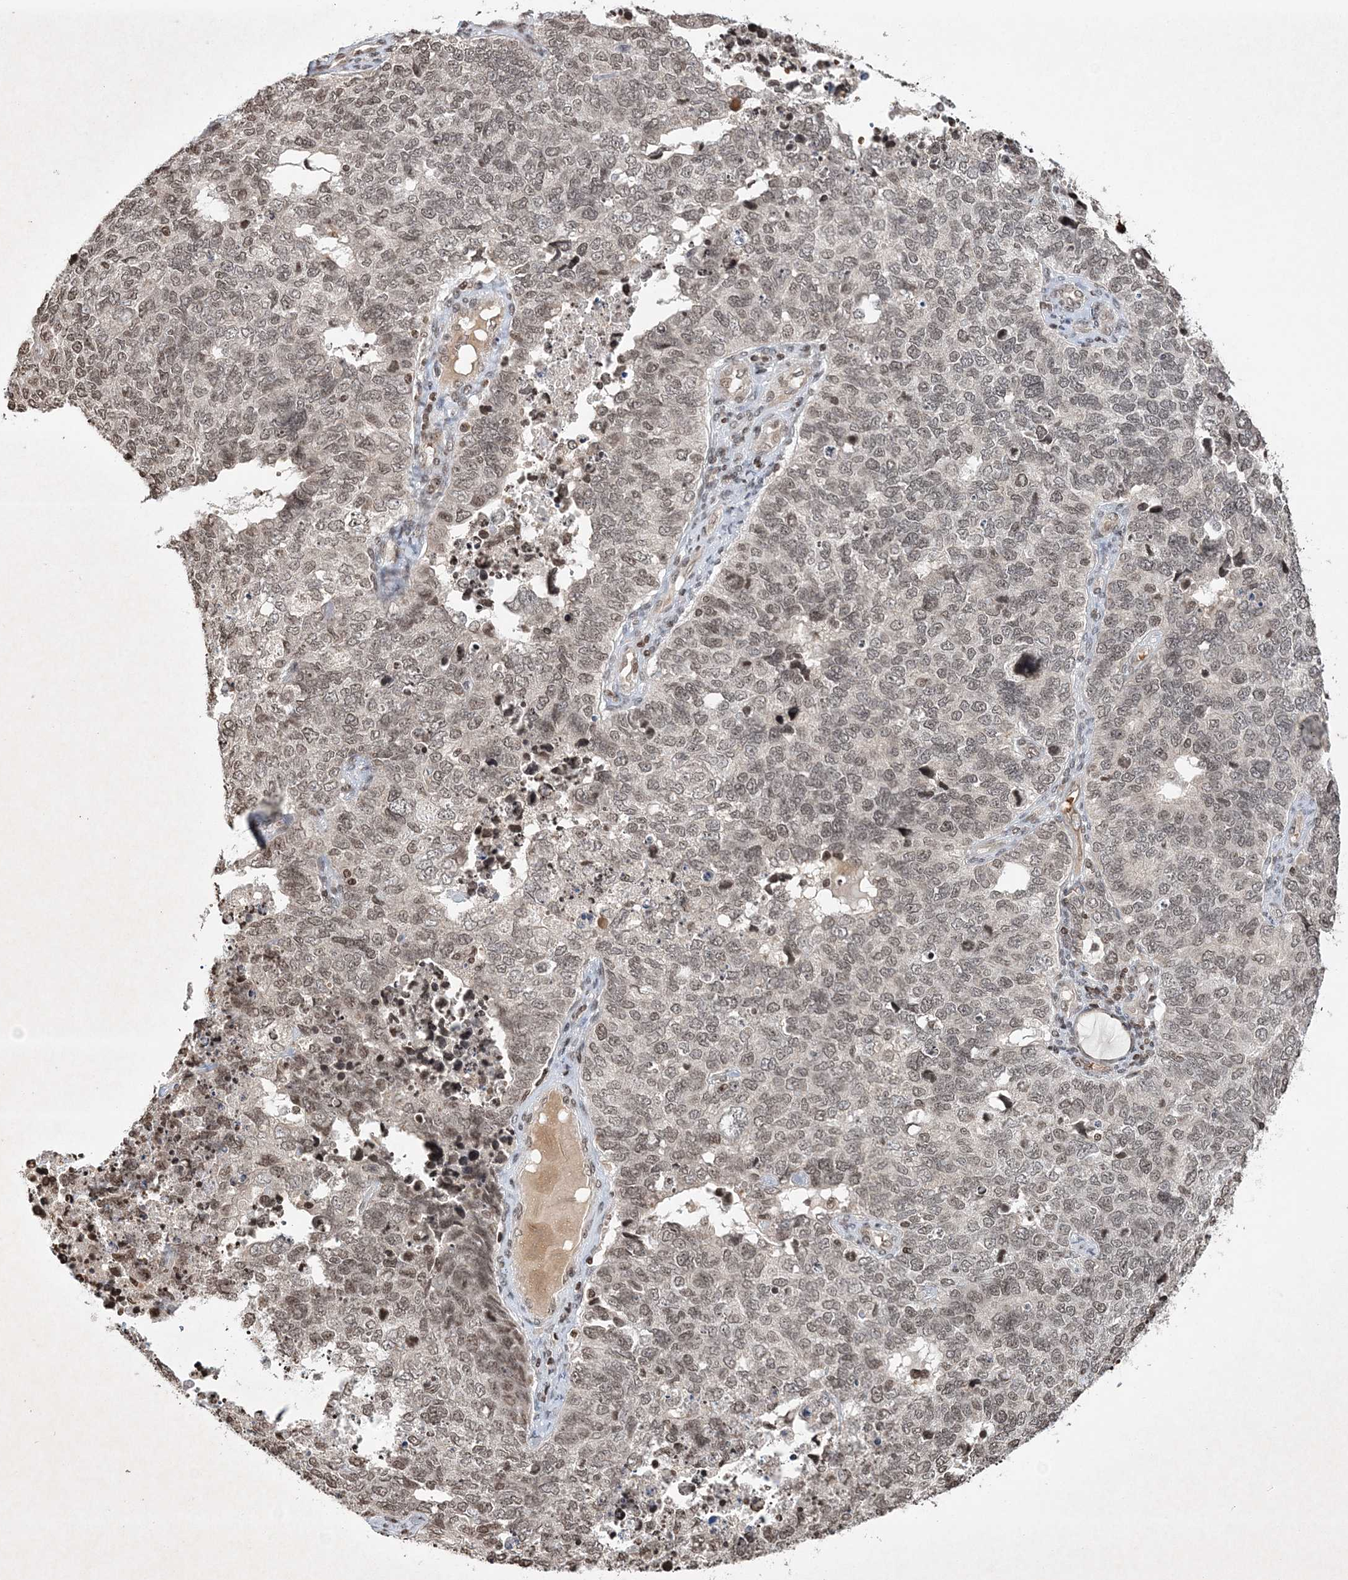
{"staining": {"intensity": "weak", "quantity": ">75%", "location": "nuclear"}, "tissue": "cervical cancer", "cell_type": "Tumor cells", "image_type": "cancer", "snomed": [{"axis": "morphology", "description": "Squamous cell carcinoma, NOS"}, {"axis": "topography", "description": "Cervix"}], "caption": "Immunohistochemistry (DAB (3,3'-diaminobenzidine)) staining of human cervical cancer (squamous cell carcinoma) demonstrates weak nuclear protein positivity in approximately >75% of tumor cells. (Stains: DAB (3,3'-diaminobenzidine) in brown, nuclei in blue, Microscopy: brightfield microscopy at high magnification).", "gene": "NEDD9", "patient": {"sex": "female", "age": 63}}